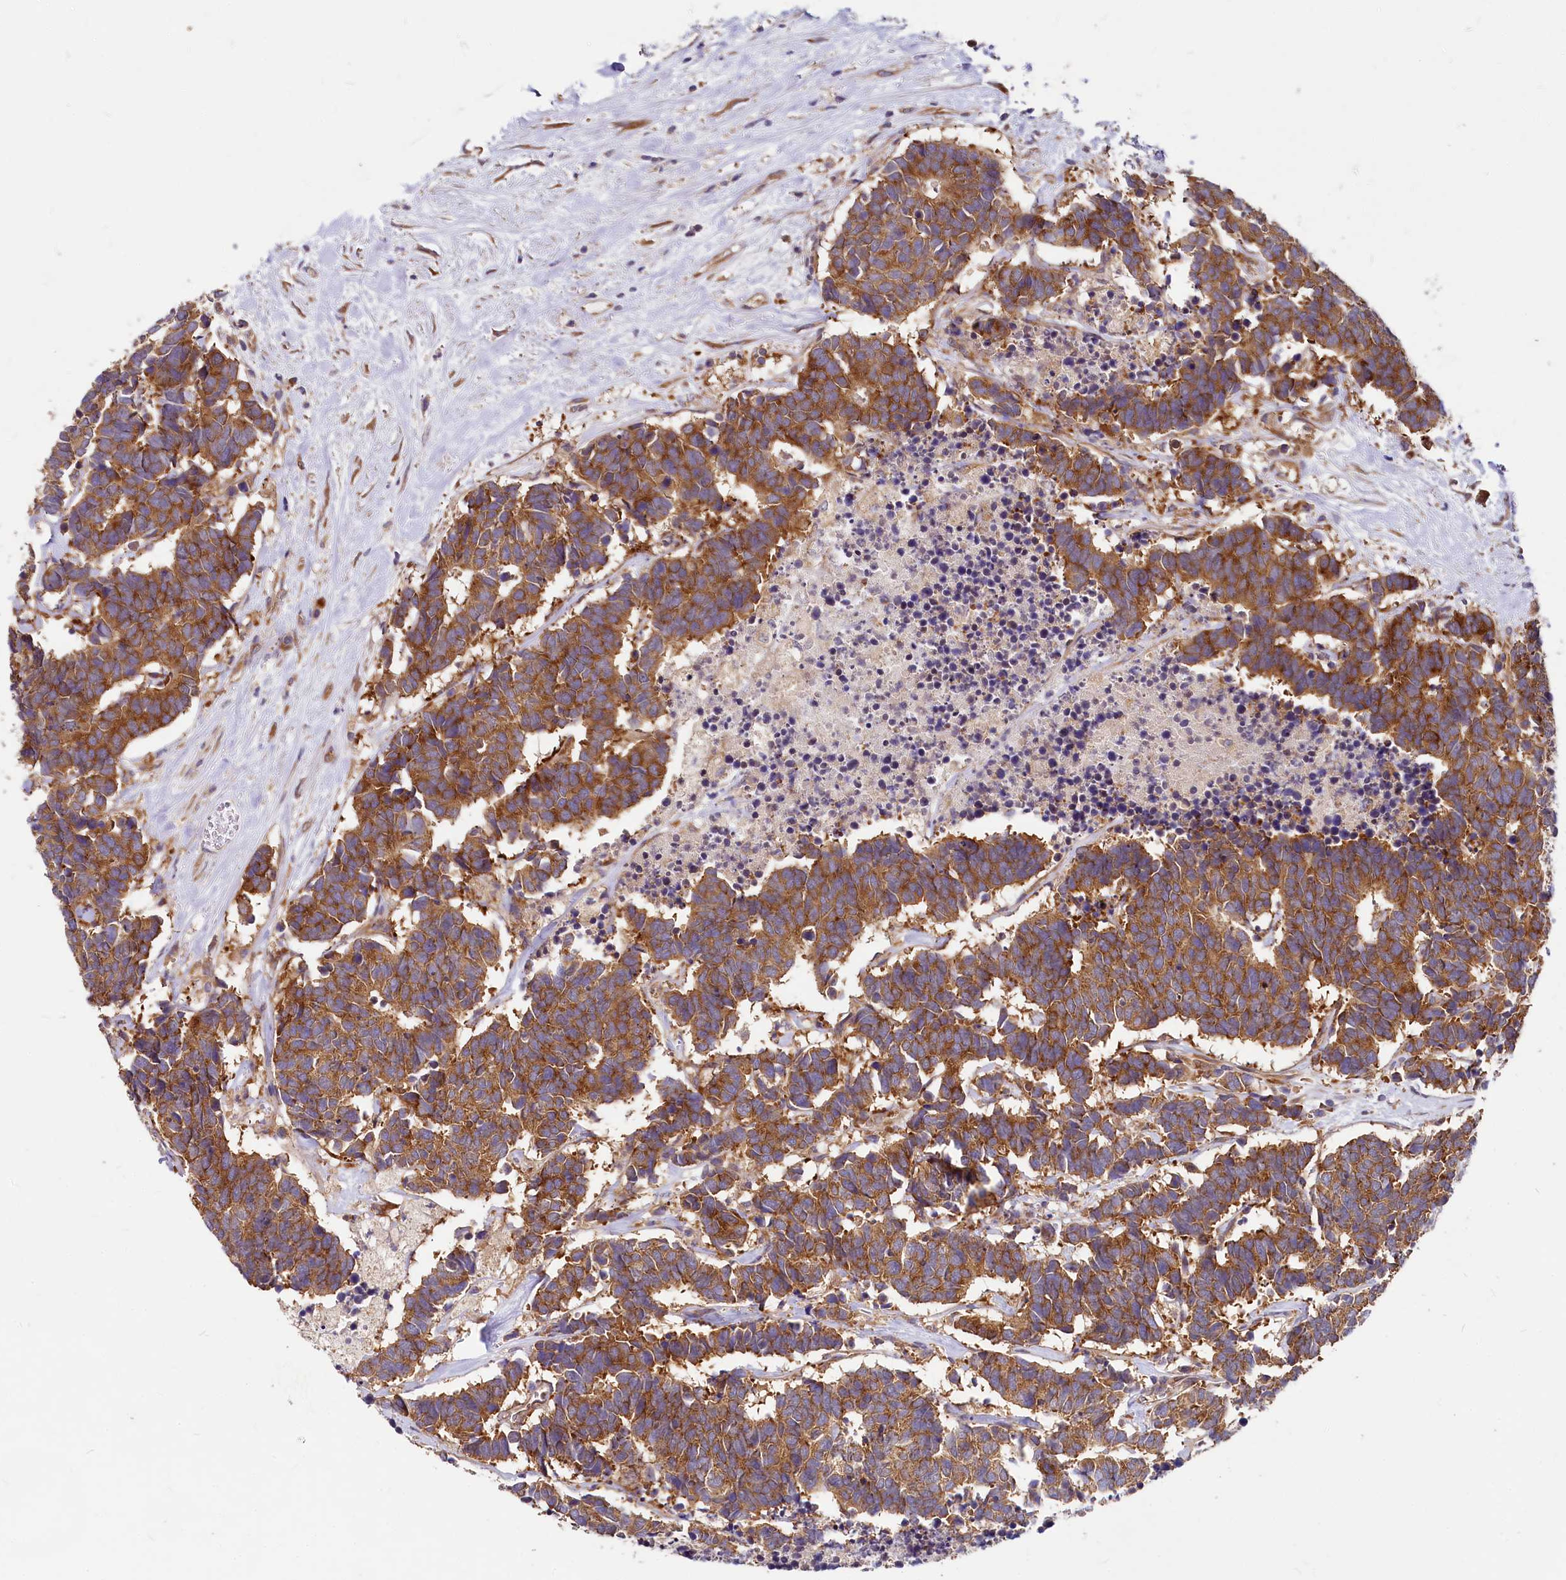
{"staining": {"intensity": "strong", "quantity": ">75%", "location": "cytoplasmic/membranous"}, "tissue": "carcinoid", "cell_type": "Tumor cells", "image_type": "cancer", "snomed": [{"axis": "morphology", "description": "Carcinoma, NOS"}, {"axis": "morphology", "description": "Carcinoid, malignant, NOS"}, {"axis": "topography", "description": "Urinary bladder"}], "caption": "Strong cytoplasmic/membranous positivity is appreciated in about >75% of tumor cells in malignant carcinoid. Immunohistochemistry stains the protein of interest in brown and the nuclei are stained blue.", "gene": "EIF2B2", "patient": {"sex": "male", "age": 57}}